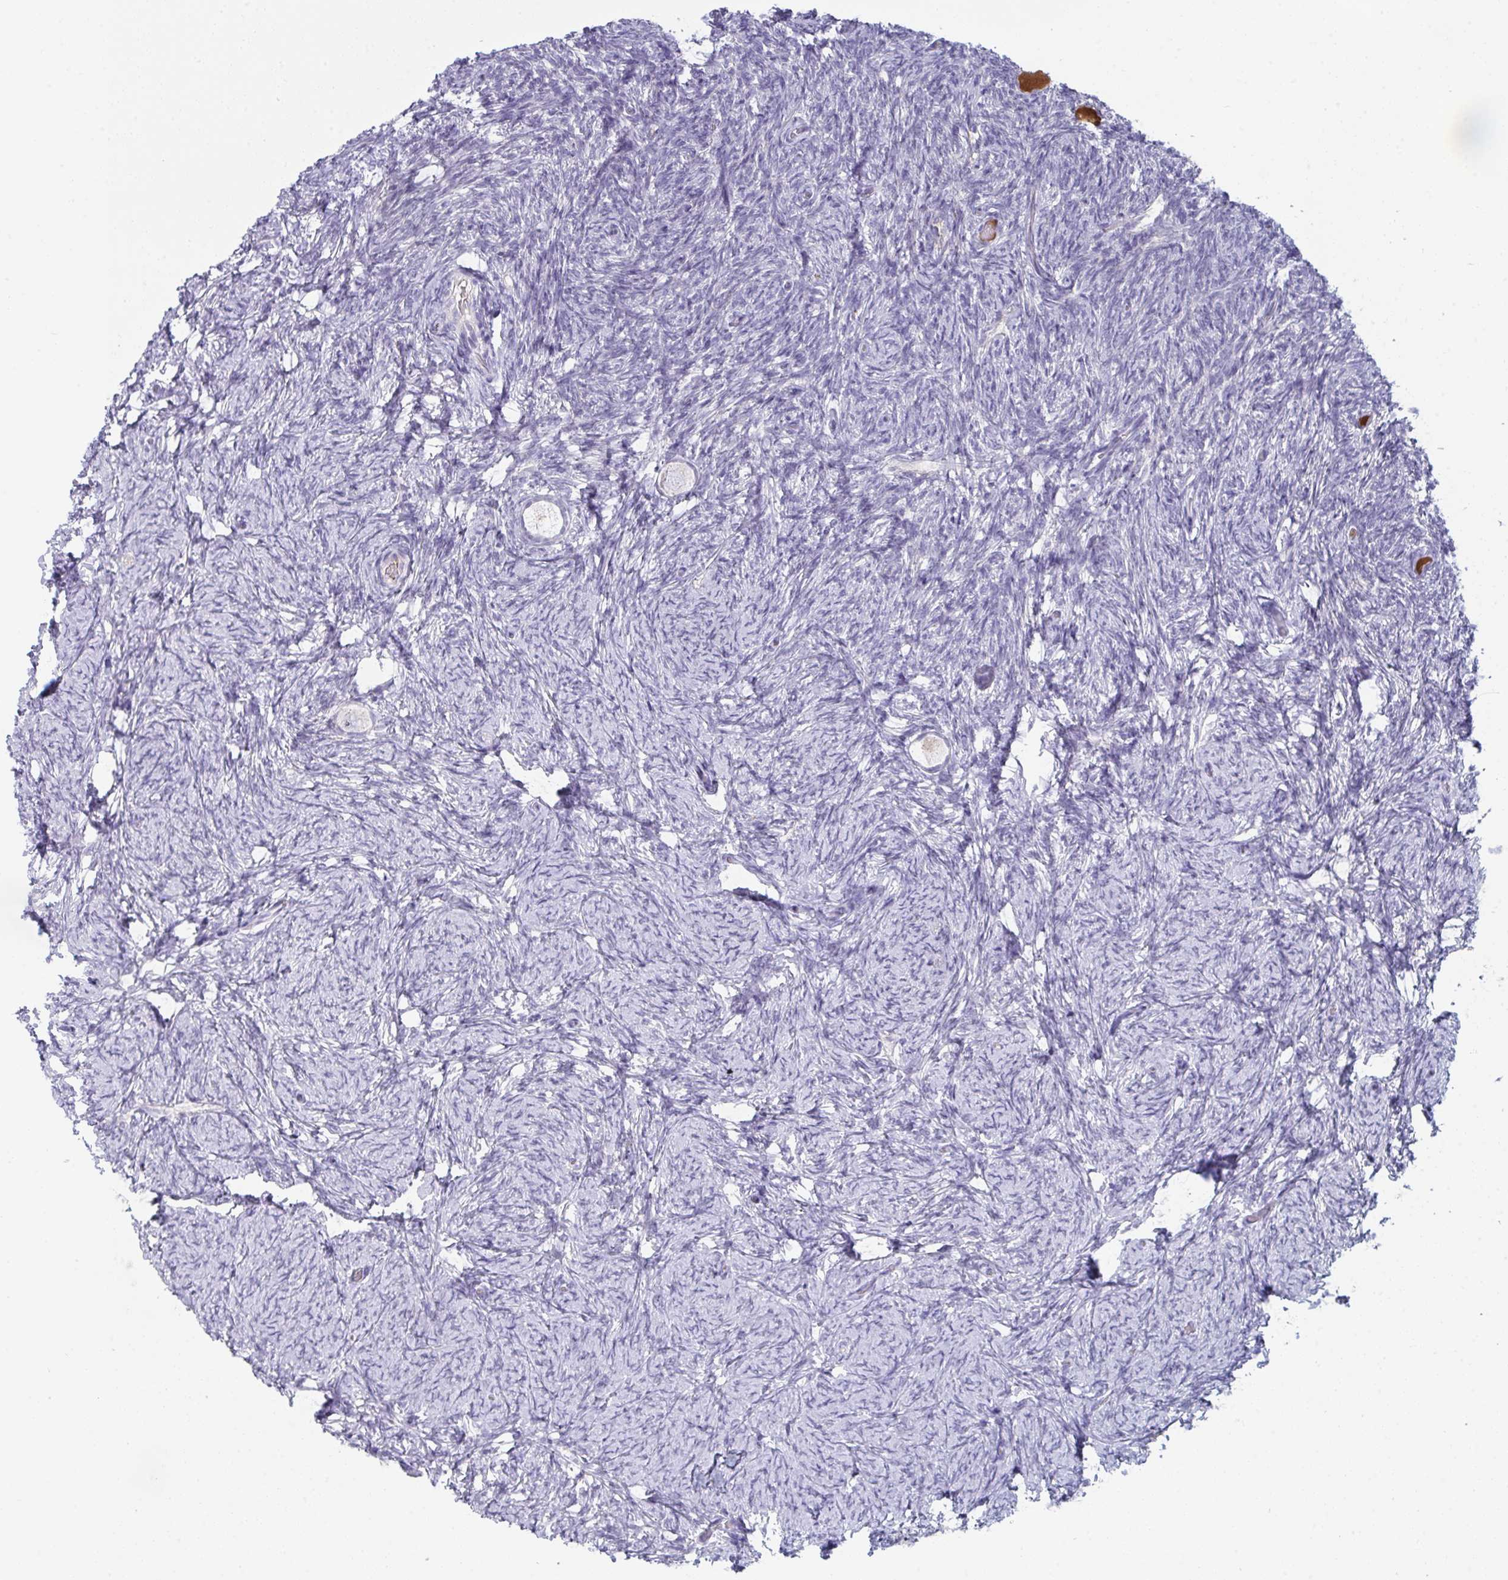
{"staining": {"intensity": "negative", "quantity": "none", "location": "none"}, "tissue": "ovary", "cell_type": "Follicle cells", "image_type": "normal", "snomed": [{"axis": "morphology", "description": "Normal tissue, NOS"}, {"axis": "topography", "description": "Ovary"}], "caption": "This is an IHC image of normal ovary. There is no staining in follicle cells.", "gene": "HGFAC", "patient": {"sex": "female", "age": 34}}